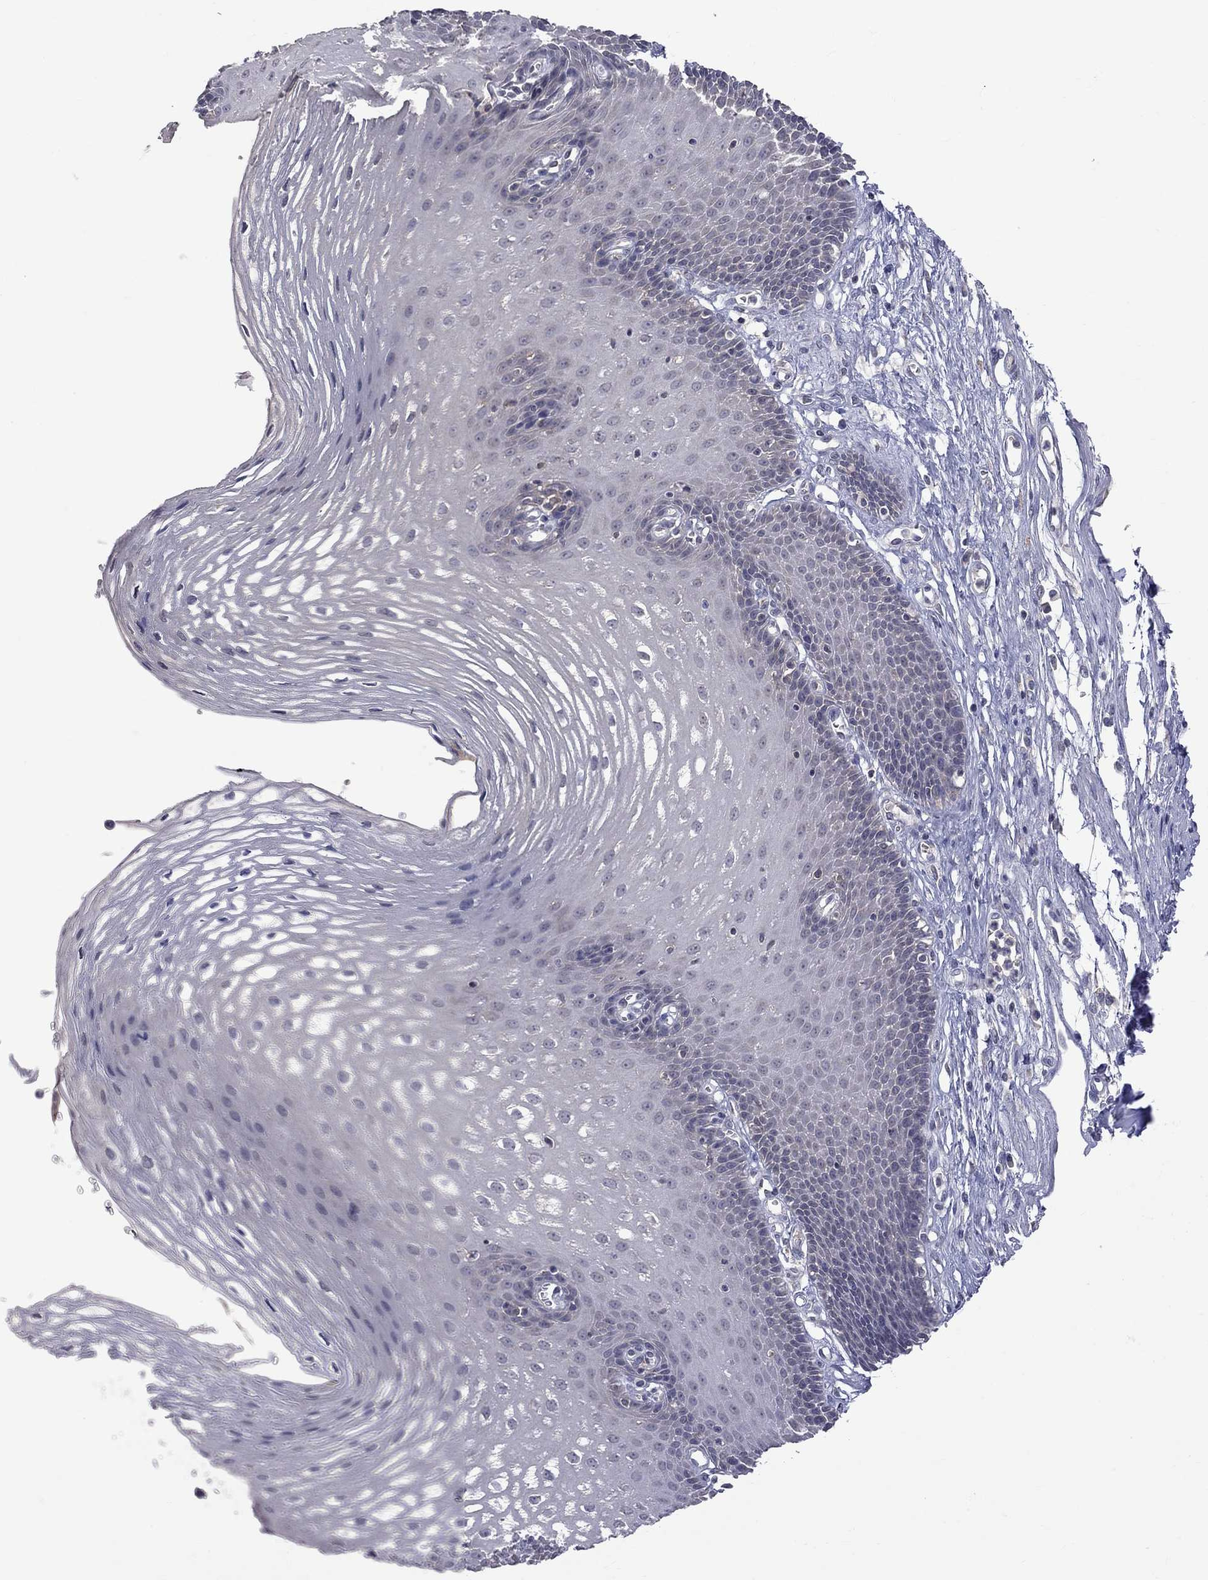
{"staining": {"intensity": "negative", "quantity": "none", "location": "none"}, "tissue": "esophagus", "cell_type": "Squamous epithelial cells", "image_type": "normal", "snomed": [{"axis": "morphology", "description": "Normal tissue, NOS"}, {"axis": "topography", "description": "Esophagus"}], "caption": "Photomicrograph shows no significant protein expression in squamous epithelial cells of benign esophagus. The staining is performed using DAB brown chromogen with nuclei counter-stained in using hematoxylin.", "gene": "HTR6", "patient": {"sex": "male", "age": 72}}